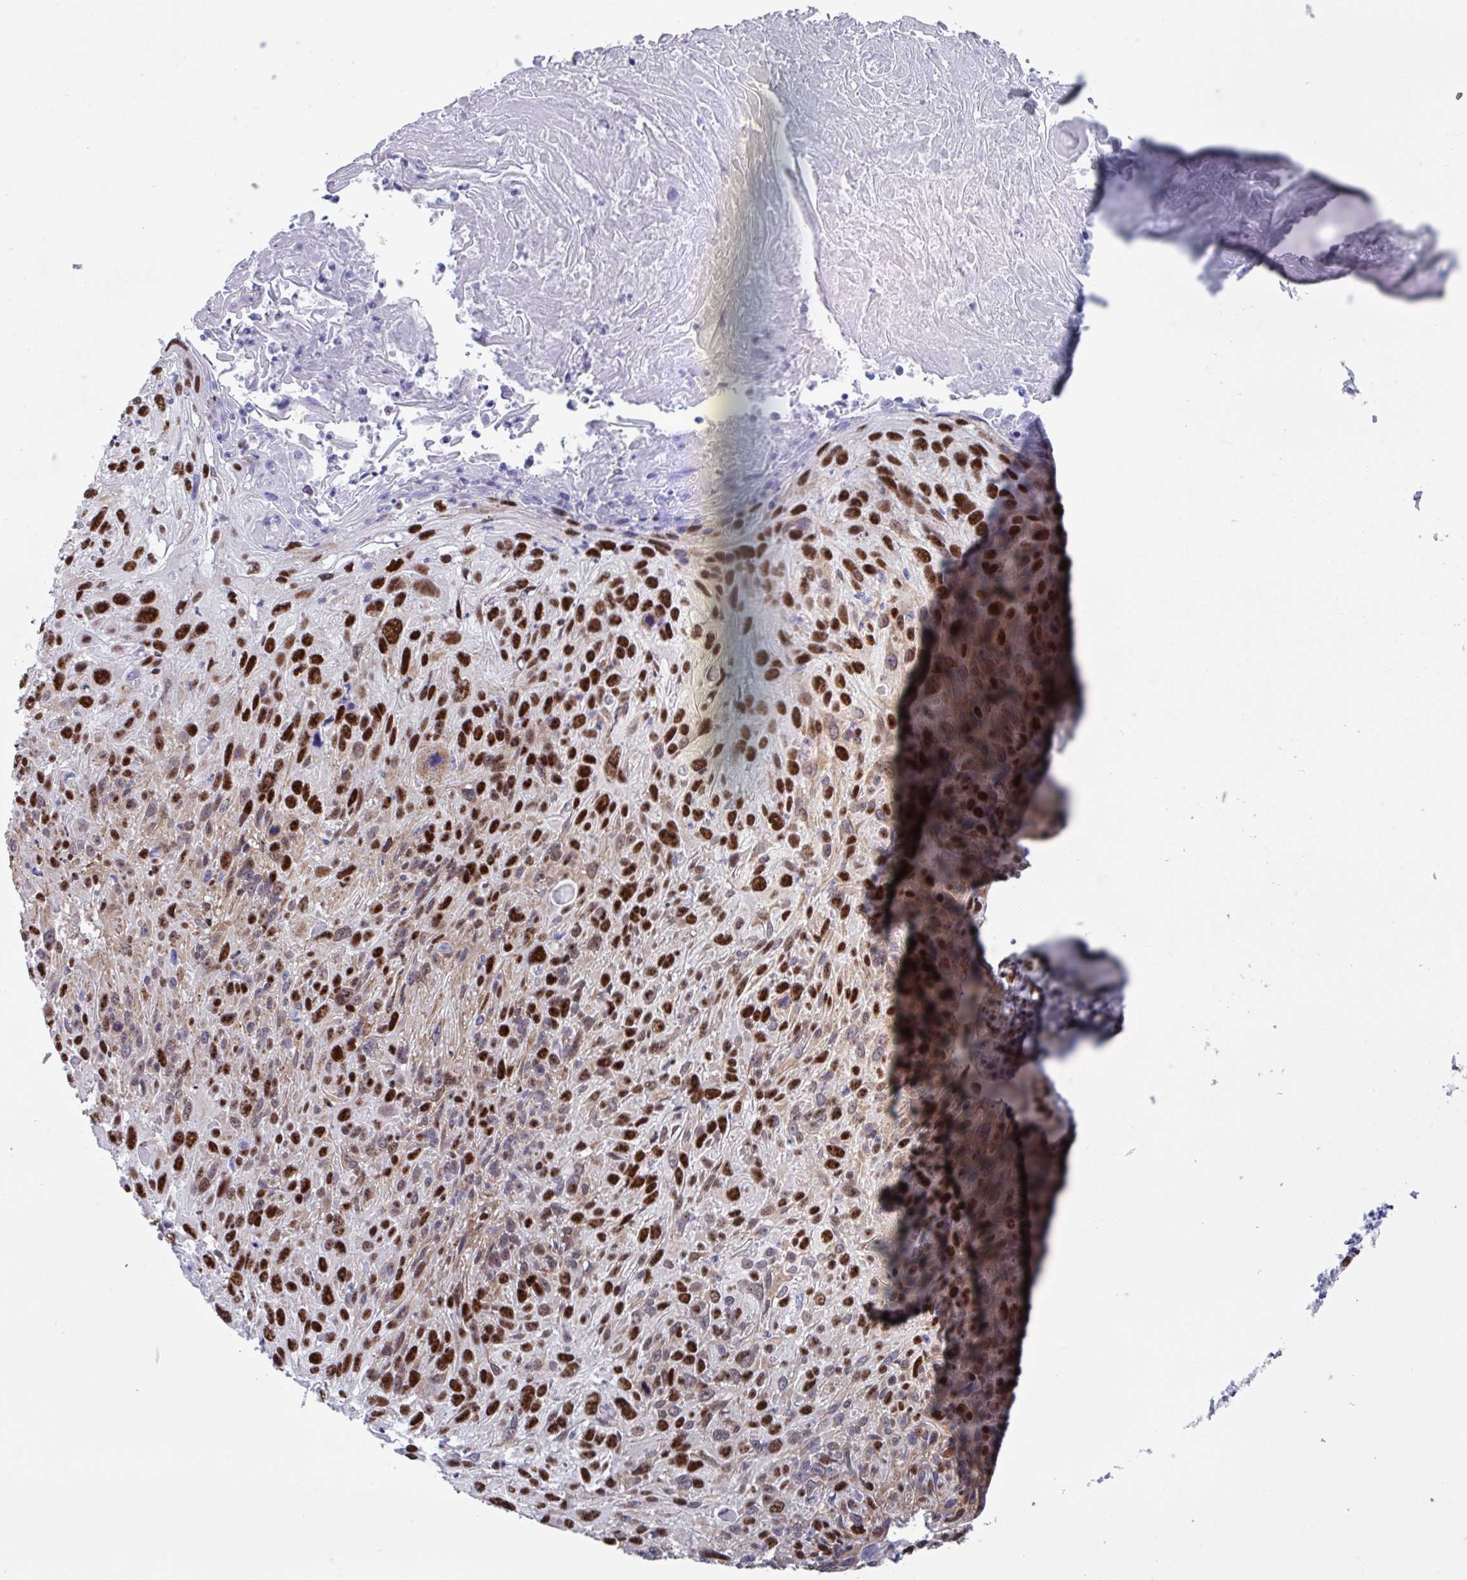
{"staining": {"intensity": "strong", "quantity": "25%-75%", "location": "nuclear"}, "tissue": "cervical cancer", "cell_type": "Tumor cells", "image_type": "cancer", "snomed": [{"axis": "morphology", "description": "Squamous cell carcinoma, NOS"}, {"axis": "topography", "description": "Cervix"}], "caption": "A micrograph showing strong nuclear staining in approximately 25%-75% of tumor cells in squamous cell carcinoma (cervical), as visualized by brown immunohistochemical staining.", "gene": "PUF60", "patient": {"sex": "female", "age": 51}}